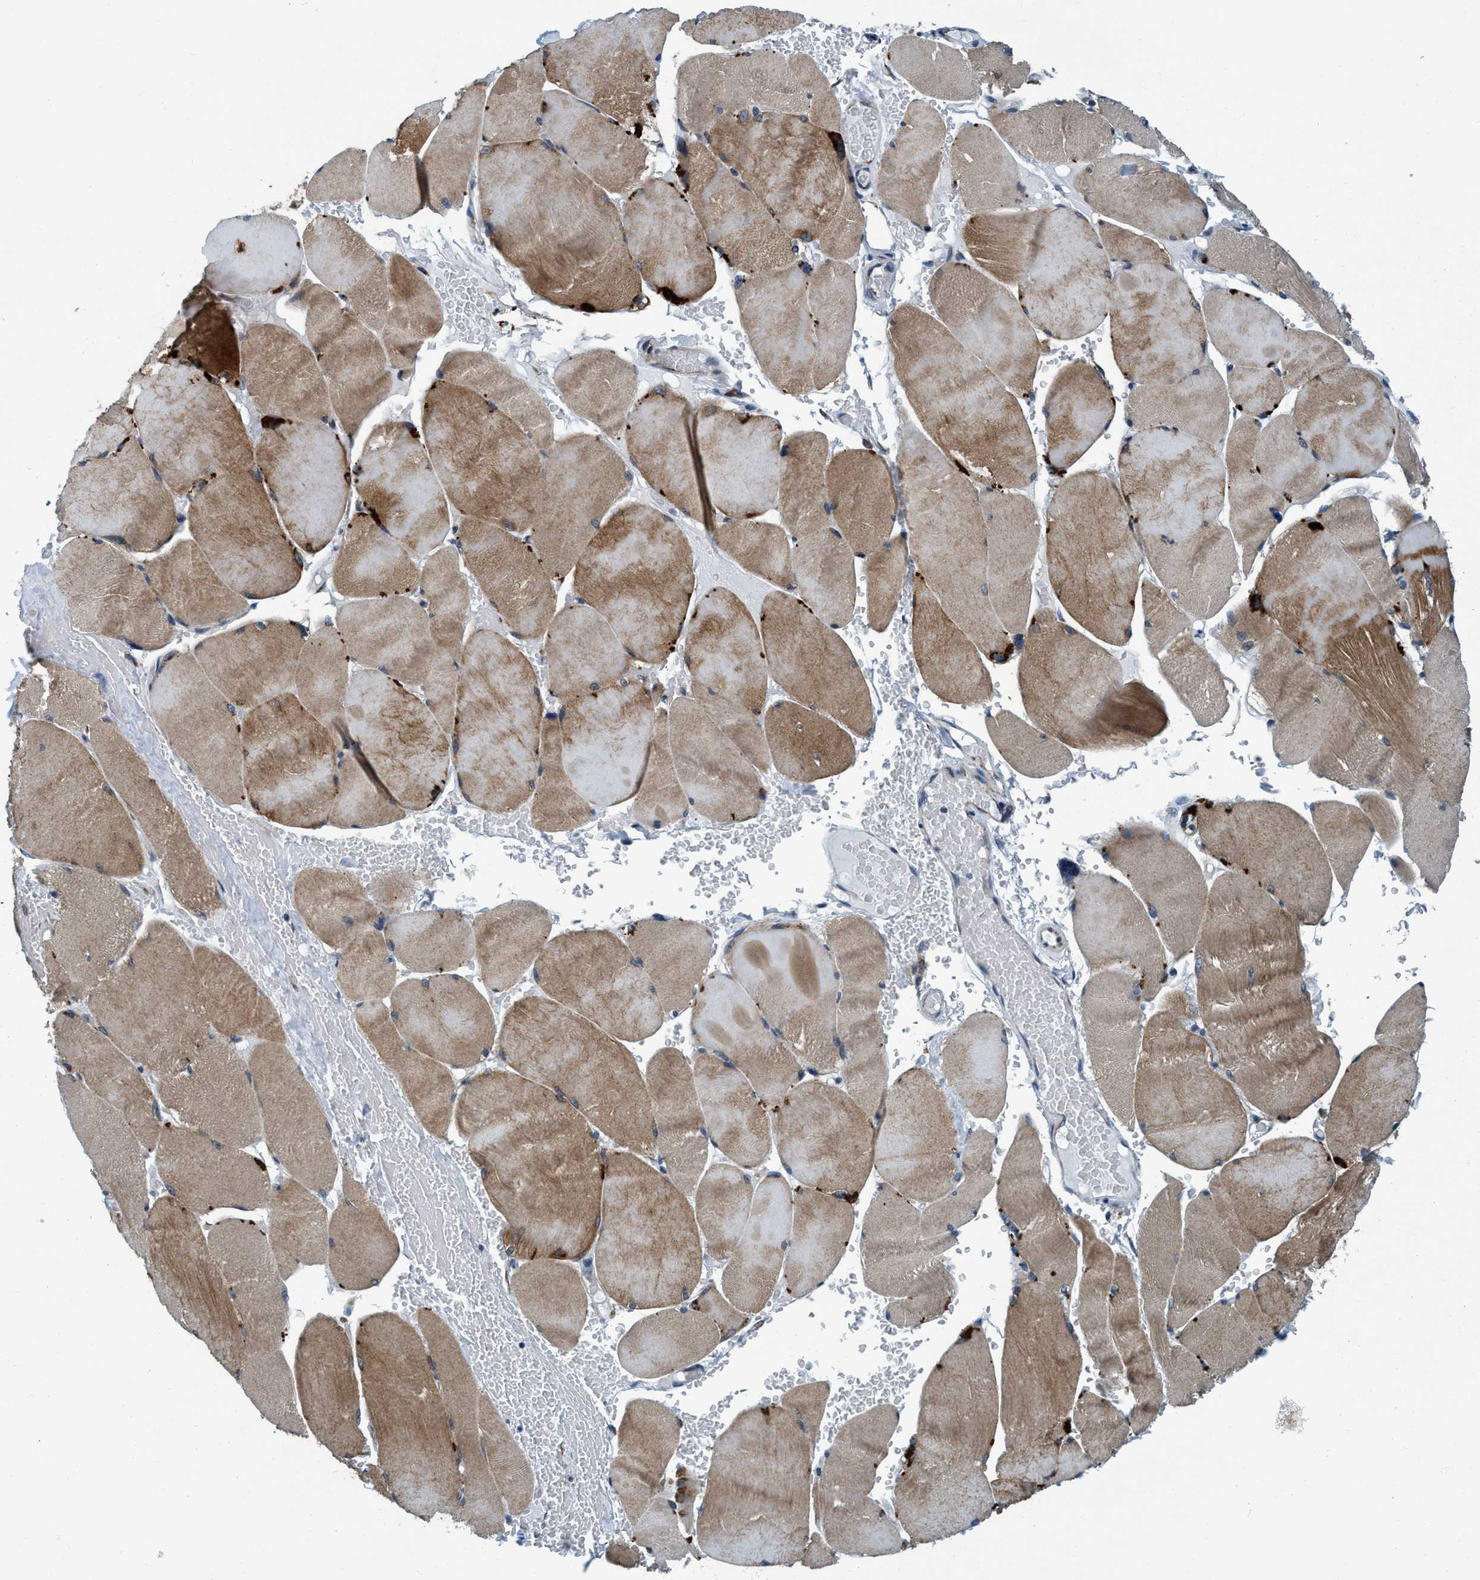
{"staining": {"intensity": "moderate", "quantity": ">75%", "location": "cytoplasmic/membranous"}, "tissue": "skeletal muscle", "cell_type": "Myocytes", "image_type": "normal", "snomed": [{"axis": "morphology", "description": "Normal tissue, NOS"}, {"axis": "topography", "description": "Skin"}, {"axis": "topography", "description": "Skeletal muscle"}], "caption": "Skeletal muscle stained with DAB (3,3'-diaminobenzidine) immunohistochemistry (IHC) shows medium levels of moderate cytoplasmic/membranous staining in about >75% of myocytes. The protein of interest is stained brown, and the nuclei are stained in blue (DAB (3,3'-diaminobenzidine) IHC with brightfield microscopy, high magnification).", "gene": "ARMC9", "patient": {"sex": "male", "age": 83}}